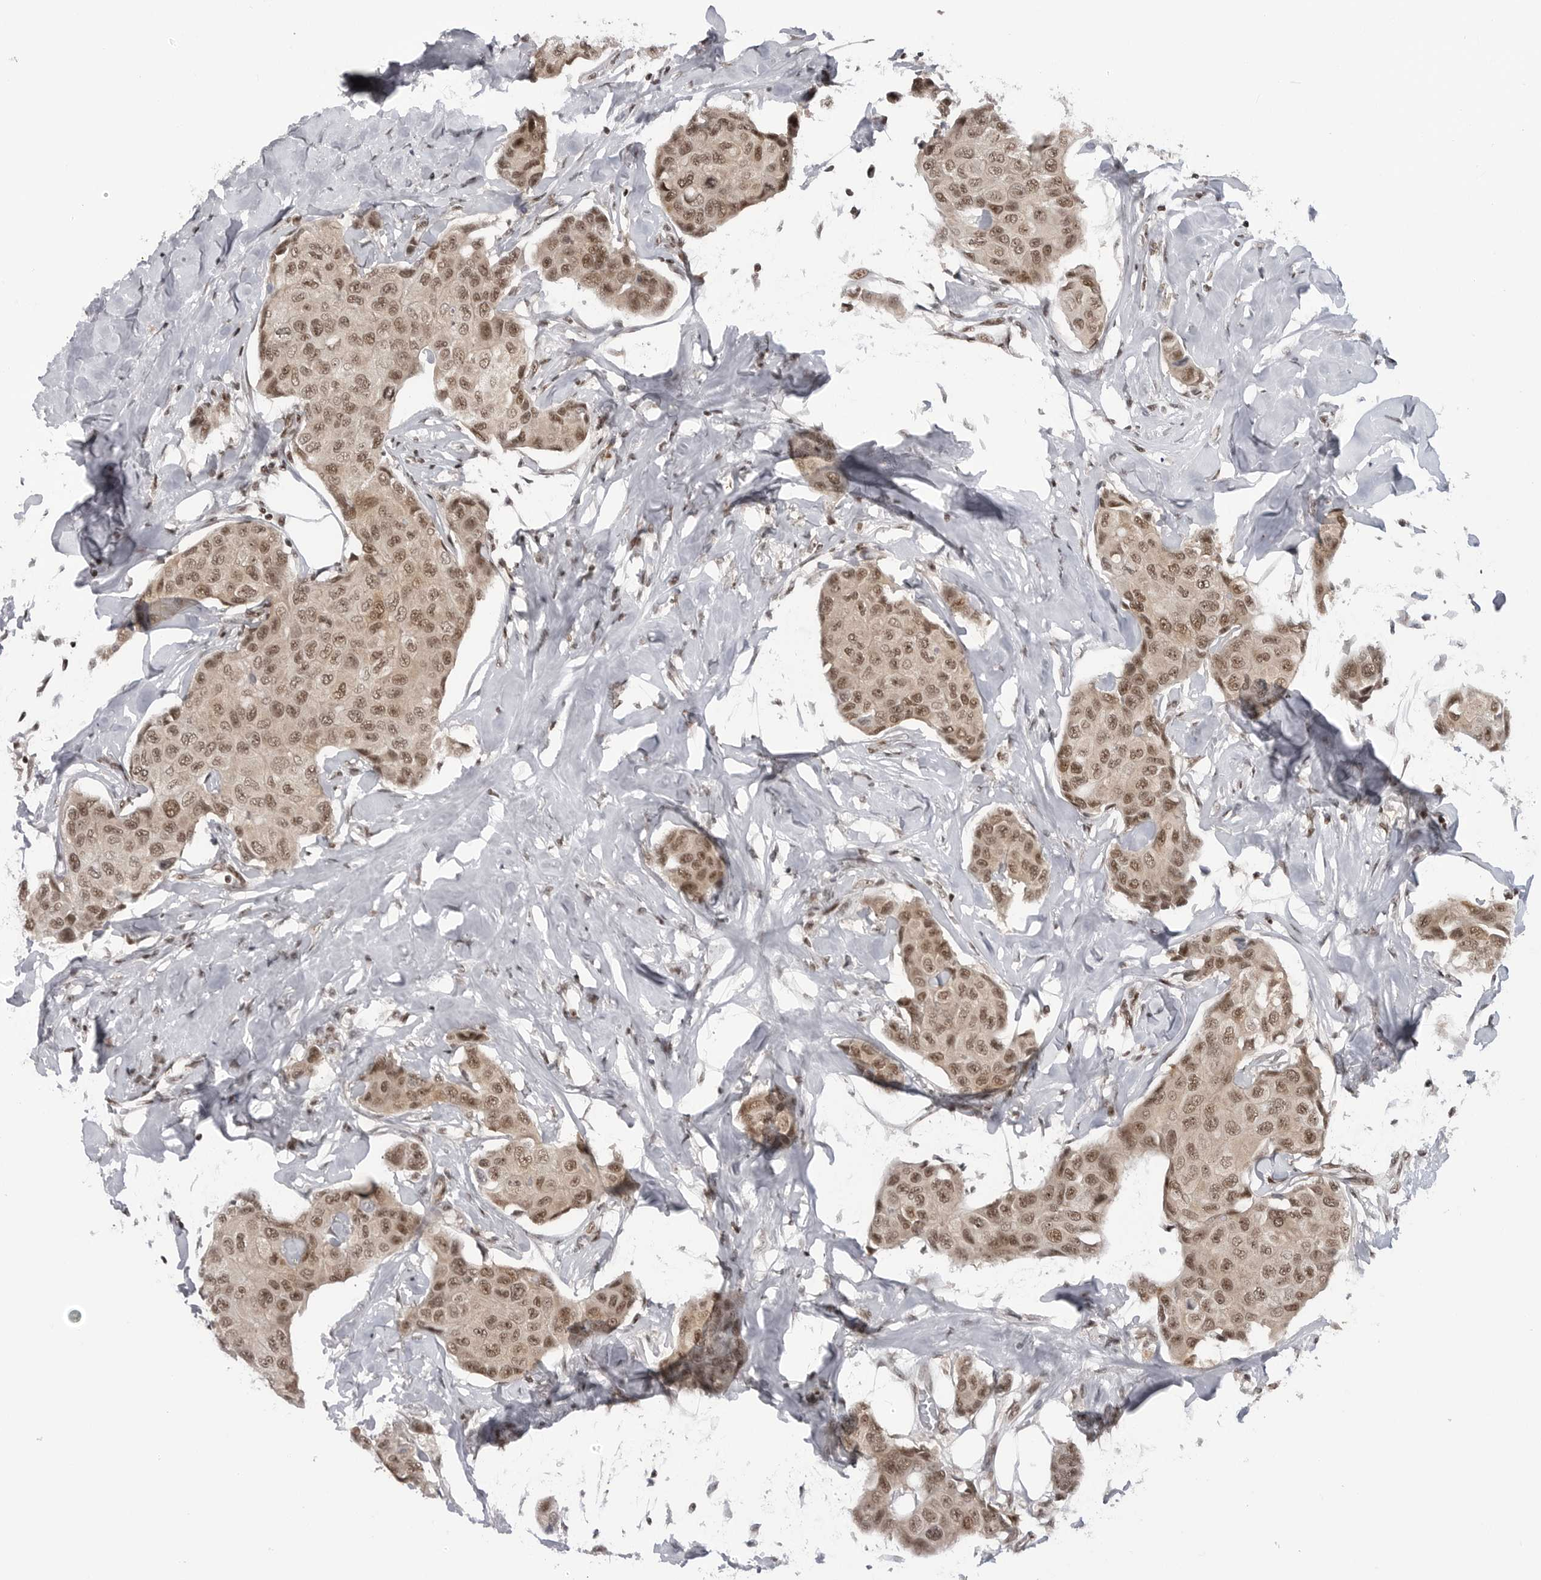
{"staining": {"intensity": "moderate", "quantity": ">75%", "location": "nuclear"}, "tissue": "breast cancer", "cell_type": "Tumor cells", "image_type": "cancer", "snomed": [{"axis": "morphology", "description": "Duct carcinoma"}, {"axis": "topography", "description": "Breast"}], "caption": "Immunohistochemistry (IHC) histopathology image of infiltrating ductal carcinoma (breast) stained for a protein (brown), which reveals medium levels of moderate nuclear expression in approximately >75% of tumor cells.", "gene": "TRIM66", "patient": {"sex": "female", "age": 80}}